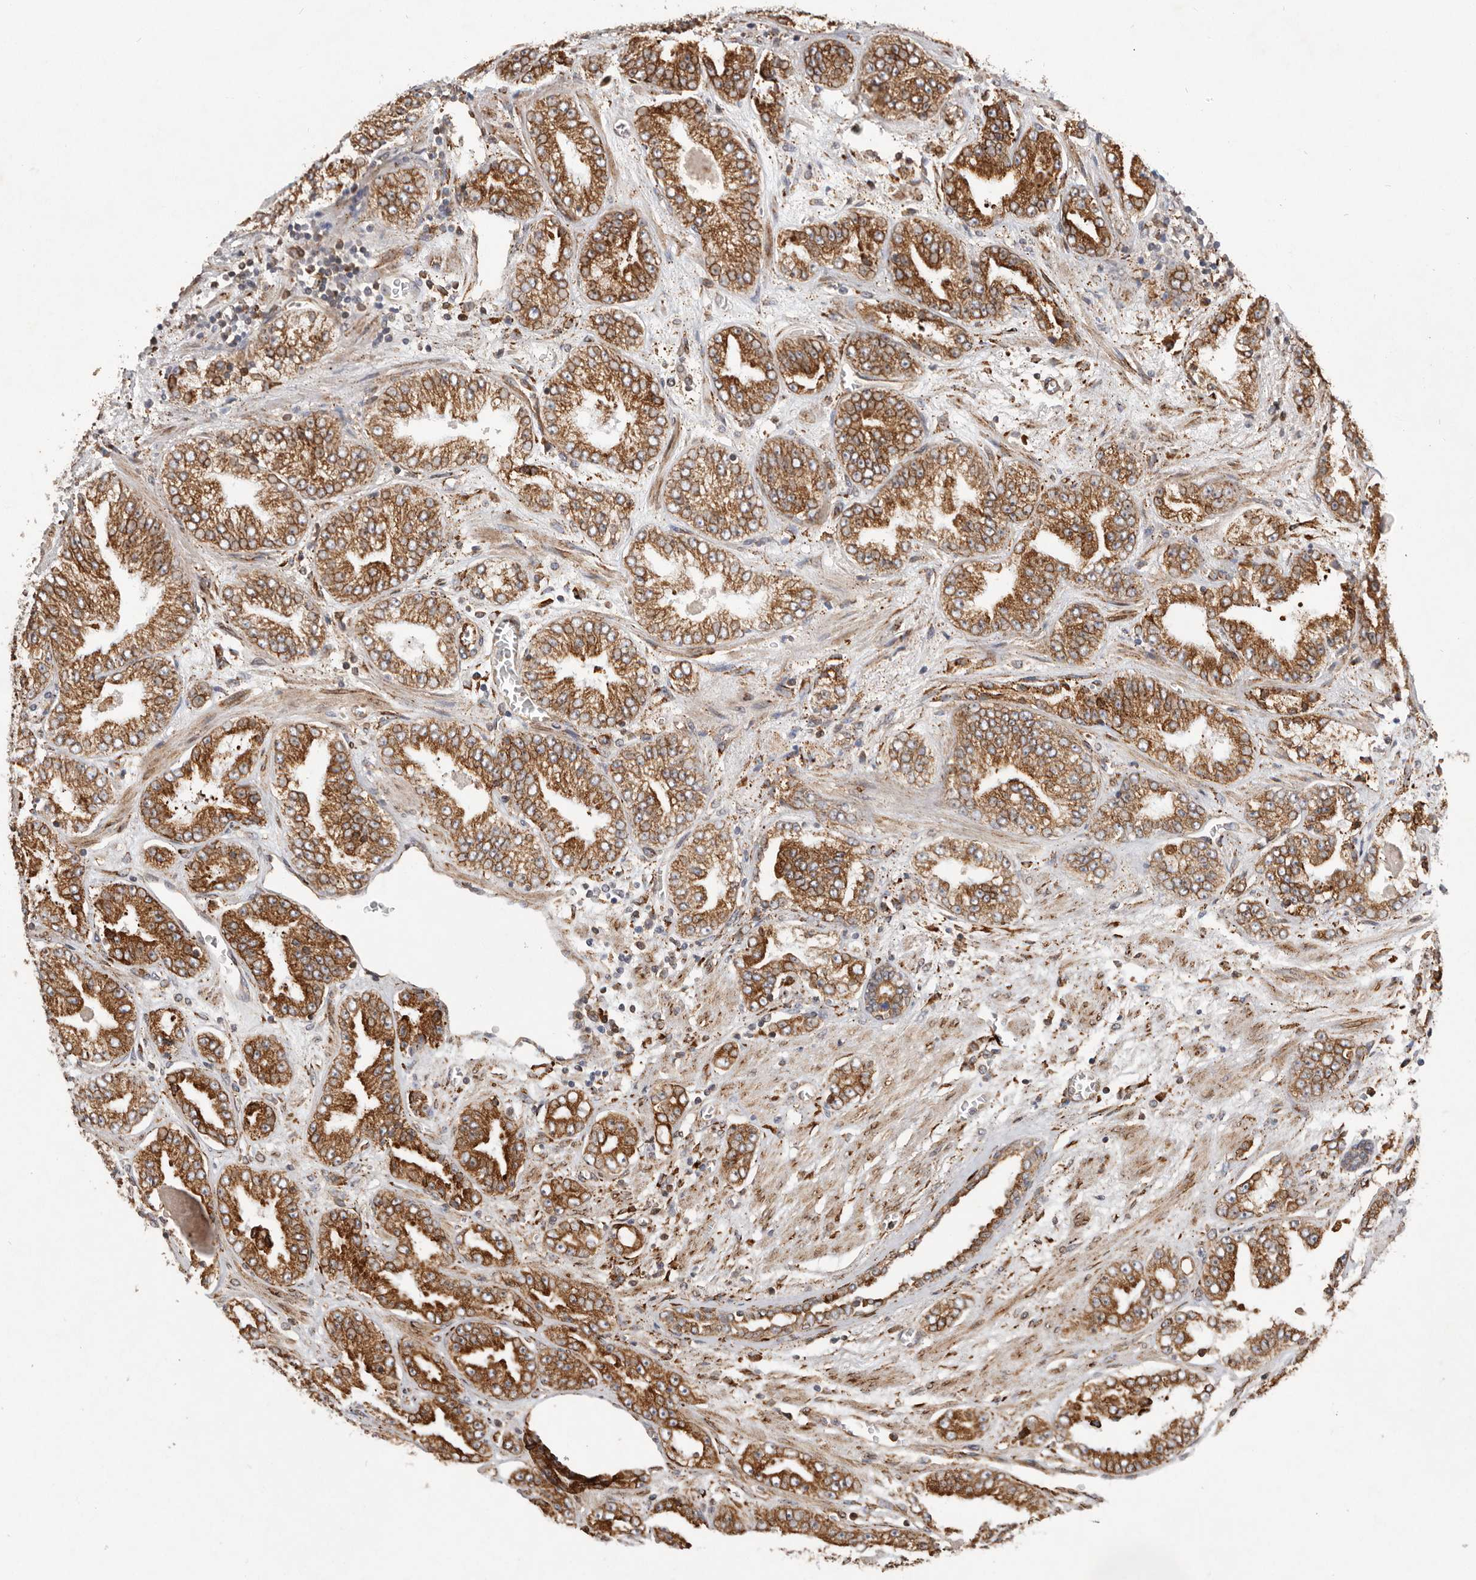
{"staining": {"intensity": "moderate", "quantity": ">75%", "location": "cytoplasmic/membranous"}, "tissue": "prostate cancer", "cell_type": "Tumor cells", "image_type": "cancer", "snomed": [{"axis": "morphology", "description": "Adenocarcinoma, High grade"}, {"axis": "topography", "description": "Prostate"}], "caption": "This histopathology image displays immunohistochemistry staining of high-grade adenocarcinoma (prostate), with medium moderate cytoplasmic/membranous staining in approximately >75% of tumor cells.", "gene": "WDTC1", "patient": {"sex": "male", "age": 71}}